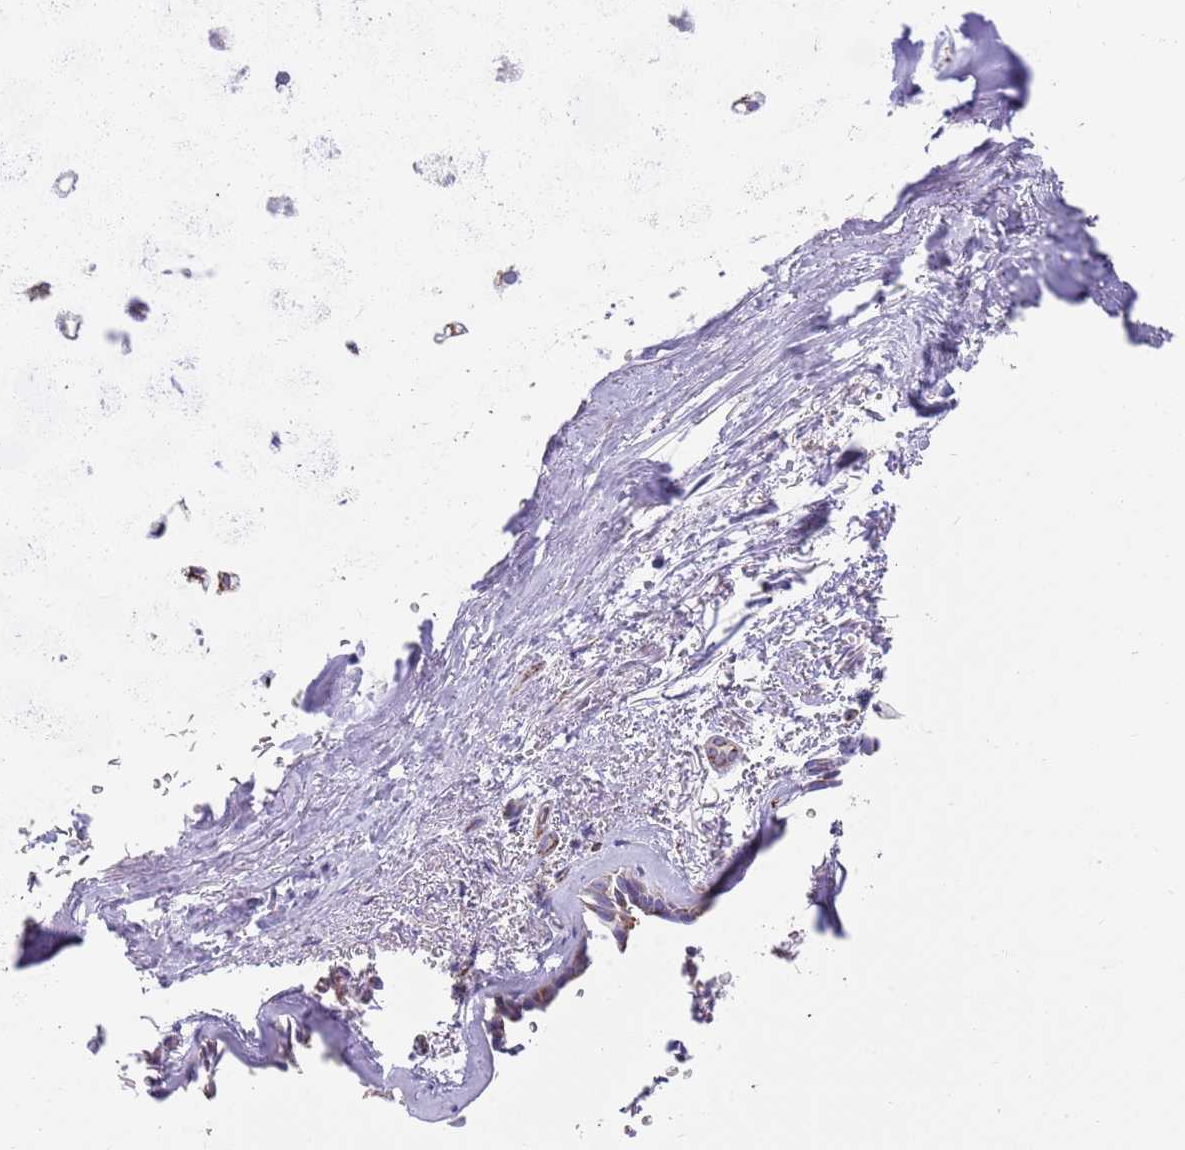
{"staining": {"intensity": "negative", "quantity": "none", "location": "none"}, "tissue": "adipose tissue", "cell_type": "Adipocytes", "image_type": "normal", "snomed": [{"axis": "morphology", "description": "Normal tissue, NOS"}, {"axis": "topography", "description": "Cartilage tissue"}], "caption": "Protein analysis of normal adipose tissue shows no significant positivity in adipocytes.", "gene": "TTLL1", "patient": {"sex": "male", "age": 66}}